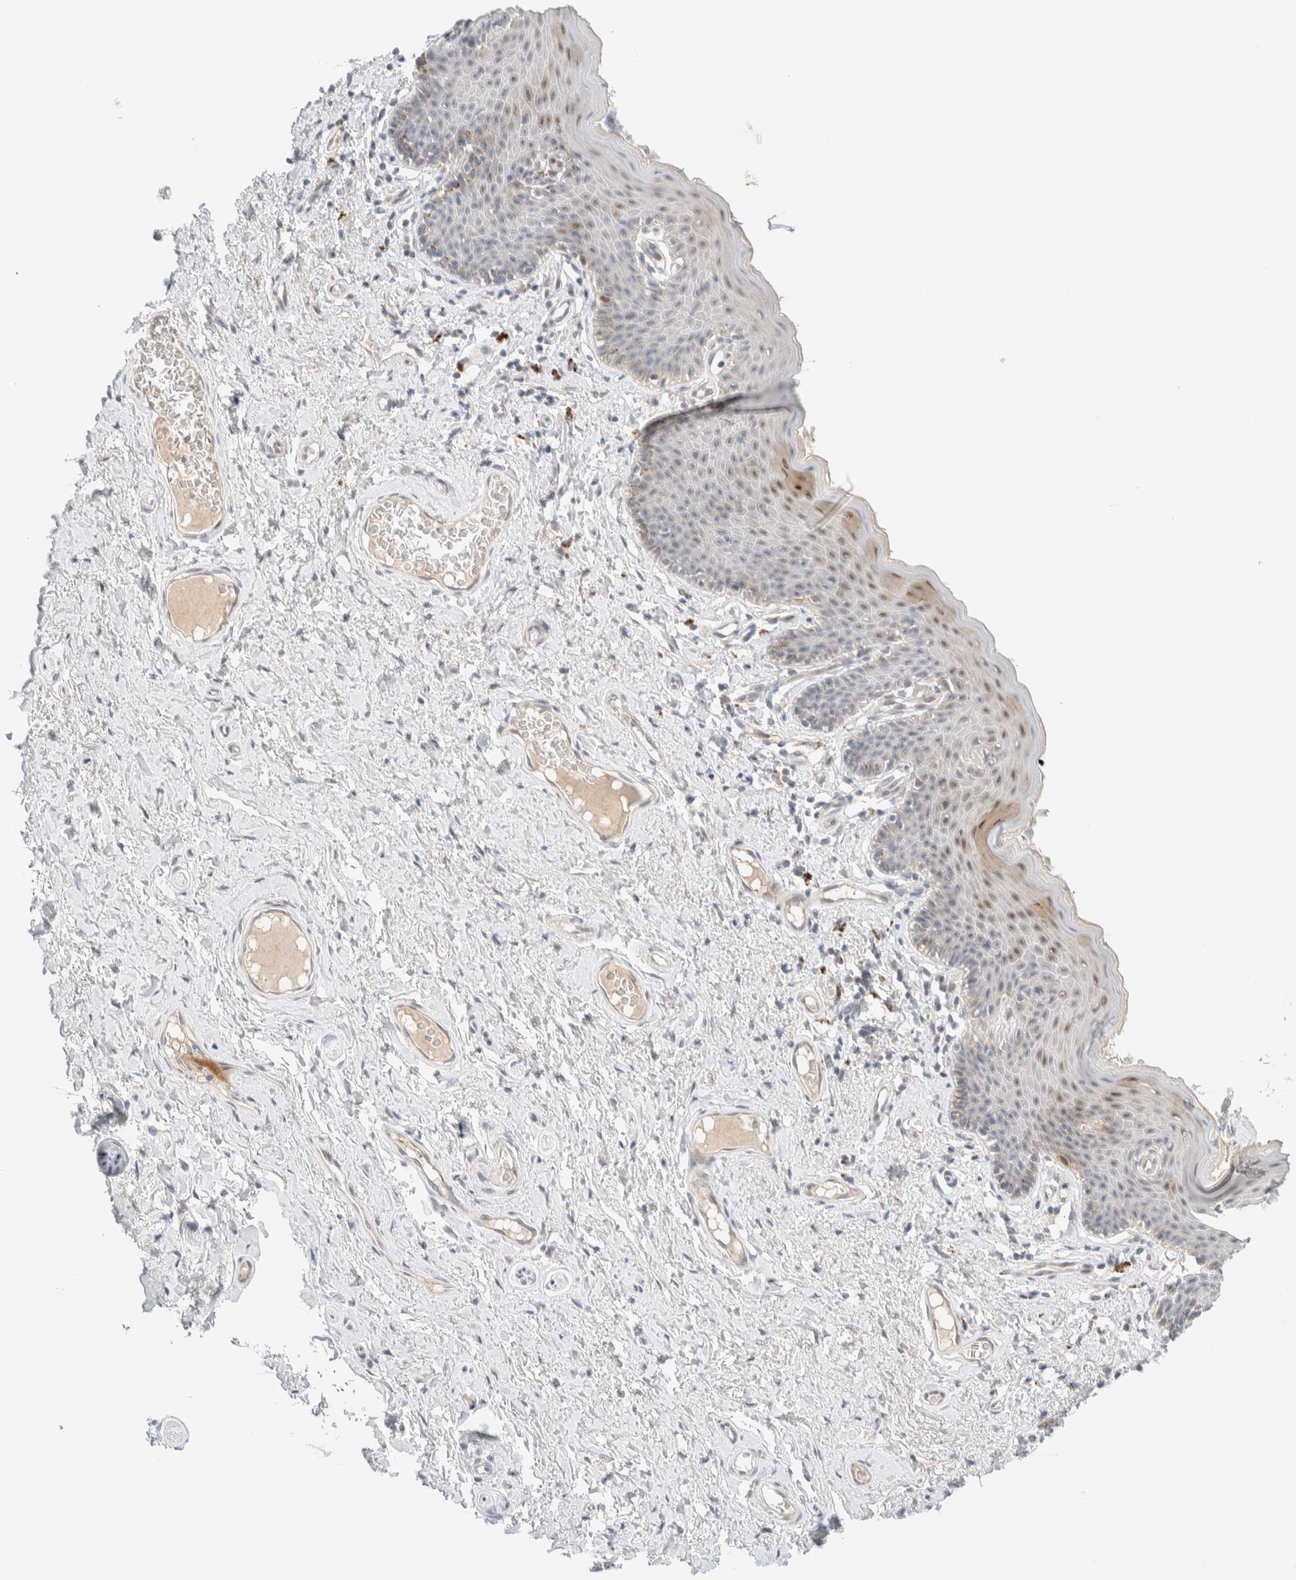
{"staining": {"intensity": "weak", "quantity": "<25%", "location": "nuclear"}, "tissue": "skin", "cell_type": "Epidermal cells", "image_type": "normal", "snomed": [{"axis": "morphology", "description": "Normal tissue, NOS"}, {"axis": "topography", "description": "Vulva"}], "caption": "High power microscopy photomicrograph of an IHC micrograph of benign skin, revealing no significant positivity in epidermal cells.", "gene": "CHKA", "patient": {"sex": "female", "age": 66}}